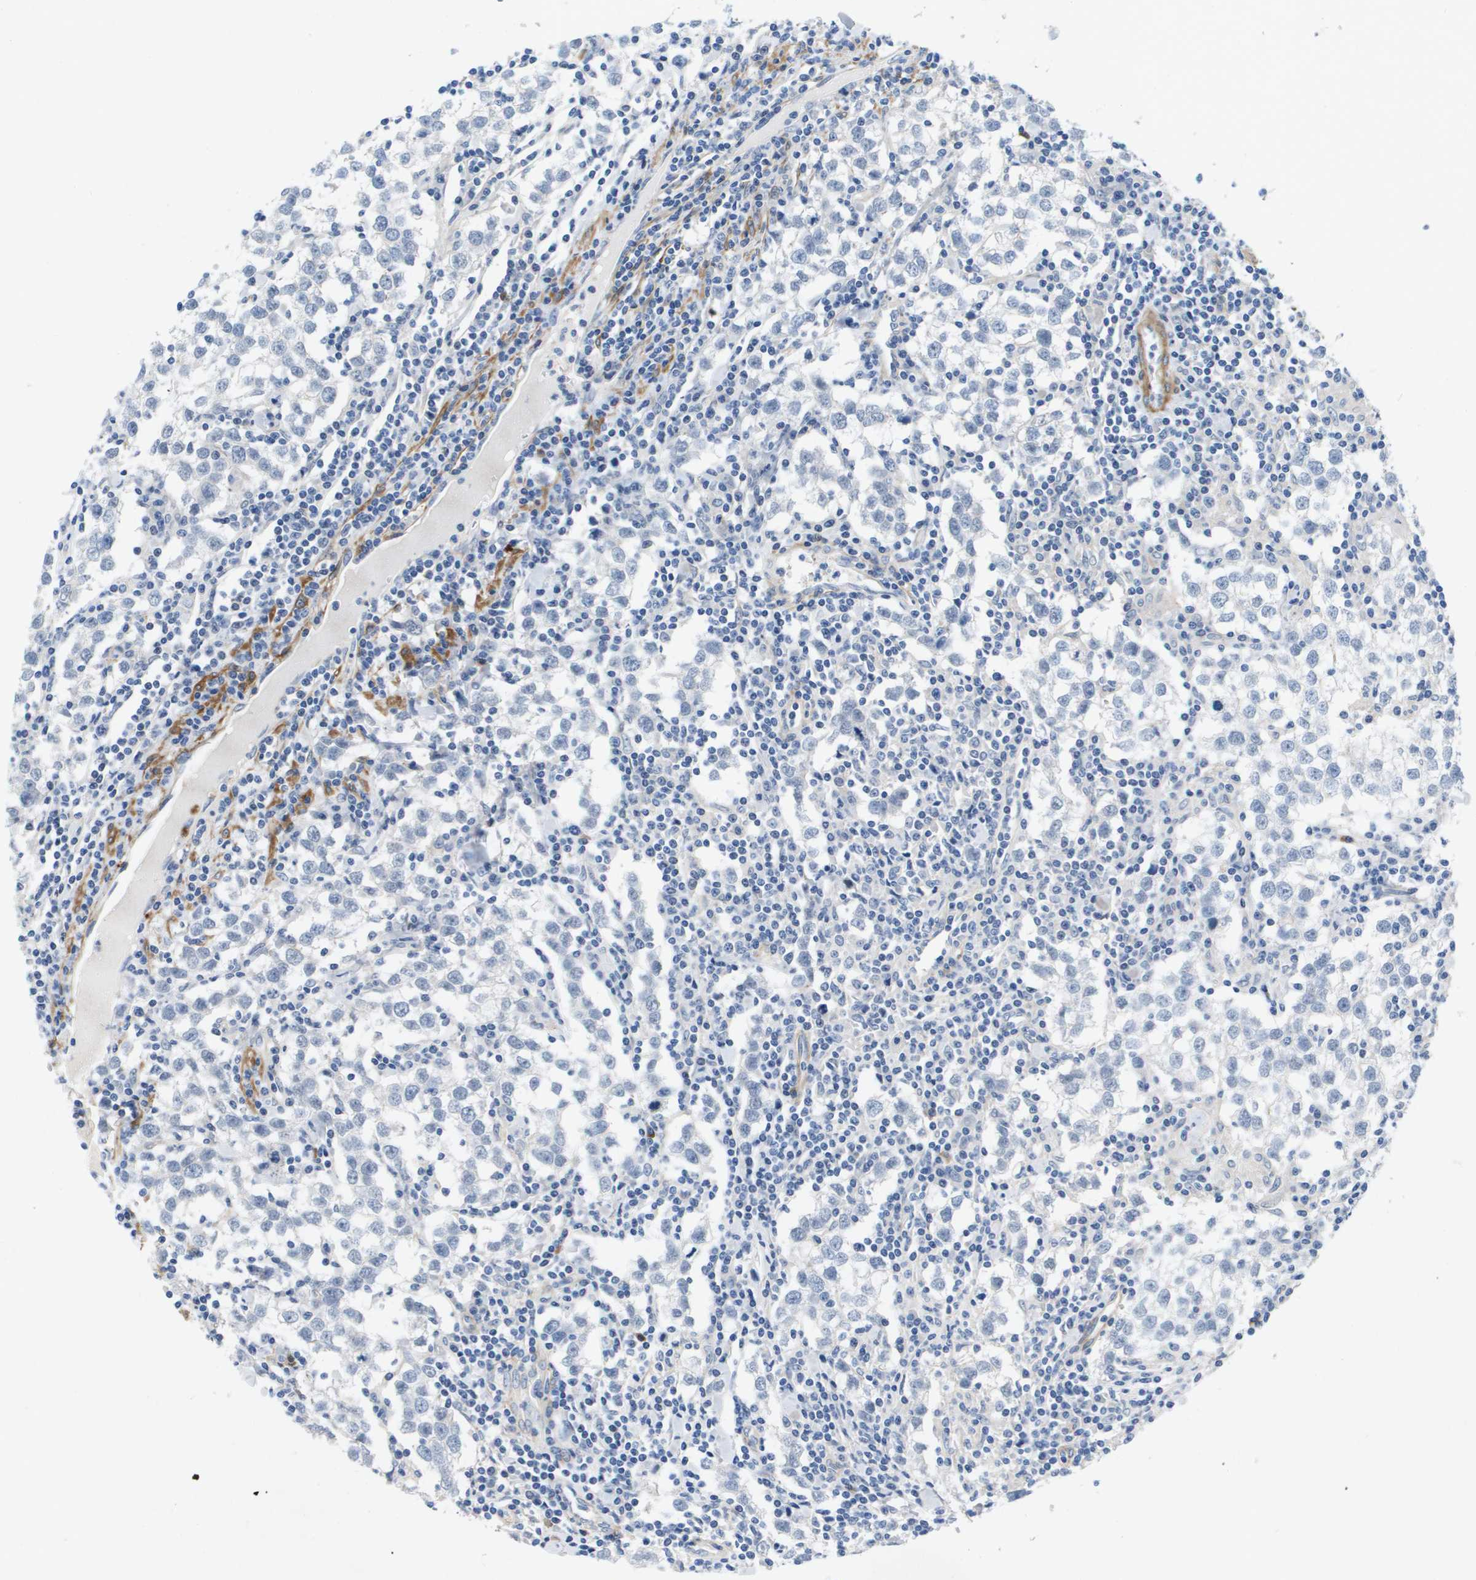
{"staining": {"intensity": "negative", "quantity": "none", "location": "none"}, "tissue": "testis cancer", "cell_type": "Tumor cells", "image_type": "cancer", "snomed": [{"axis": "morphology", "description": "Seminoma, NOS"}, {"axis": "morphology", "description": "Carcinoma, Embryonal, NOS"}, {"axis": "topography", "description": "Testis"}], "caption": "The immunohistochemistry (IHC) histopathology image has no significant expression in tumor cells of testis seminoma tissue.", "gene": "LPP", "patient": {"sex": "male", "age": 36}}